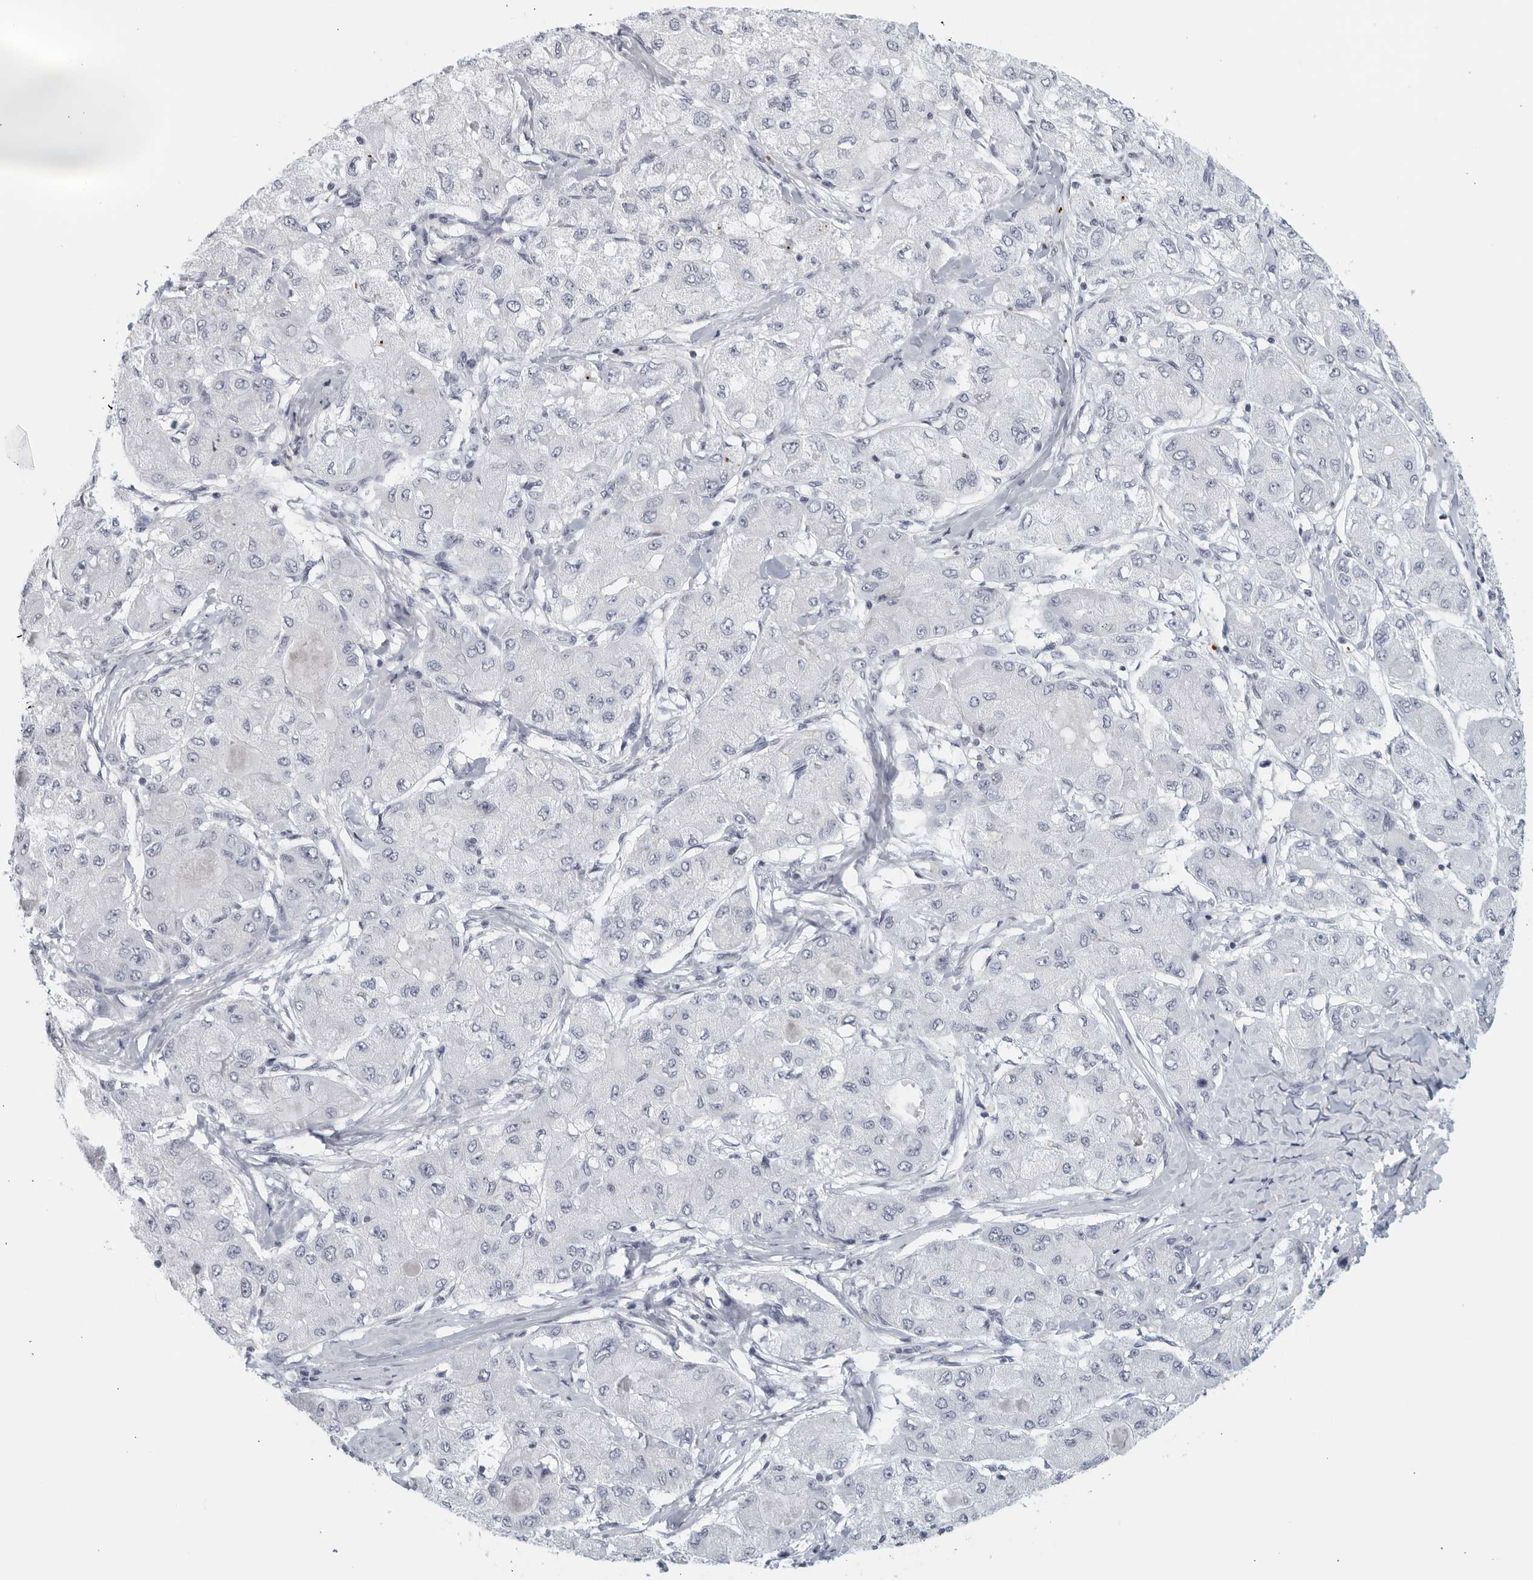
{"staining": {"intensity": "negative", "quantity": "none", "location": "none"}, "tissue": "liver cancer", "cell_type": "Tumor cells", "image_type": "cancer", "snomed": [{"axis": "morphology", "description": "Carcinoma, Hepatocellular, NOS"}, {"axis": "topography", "description": "Liver"}], "caption": "The immunohistochemistry (IHC) histopathology image has no significant expression in tumor cells of hepatocellular carcinoma (liver) tissue.", "gene": "KLK7", "patient": {"sex": "male", "age": 80}}